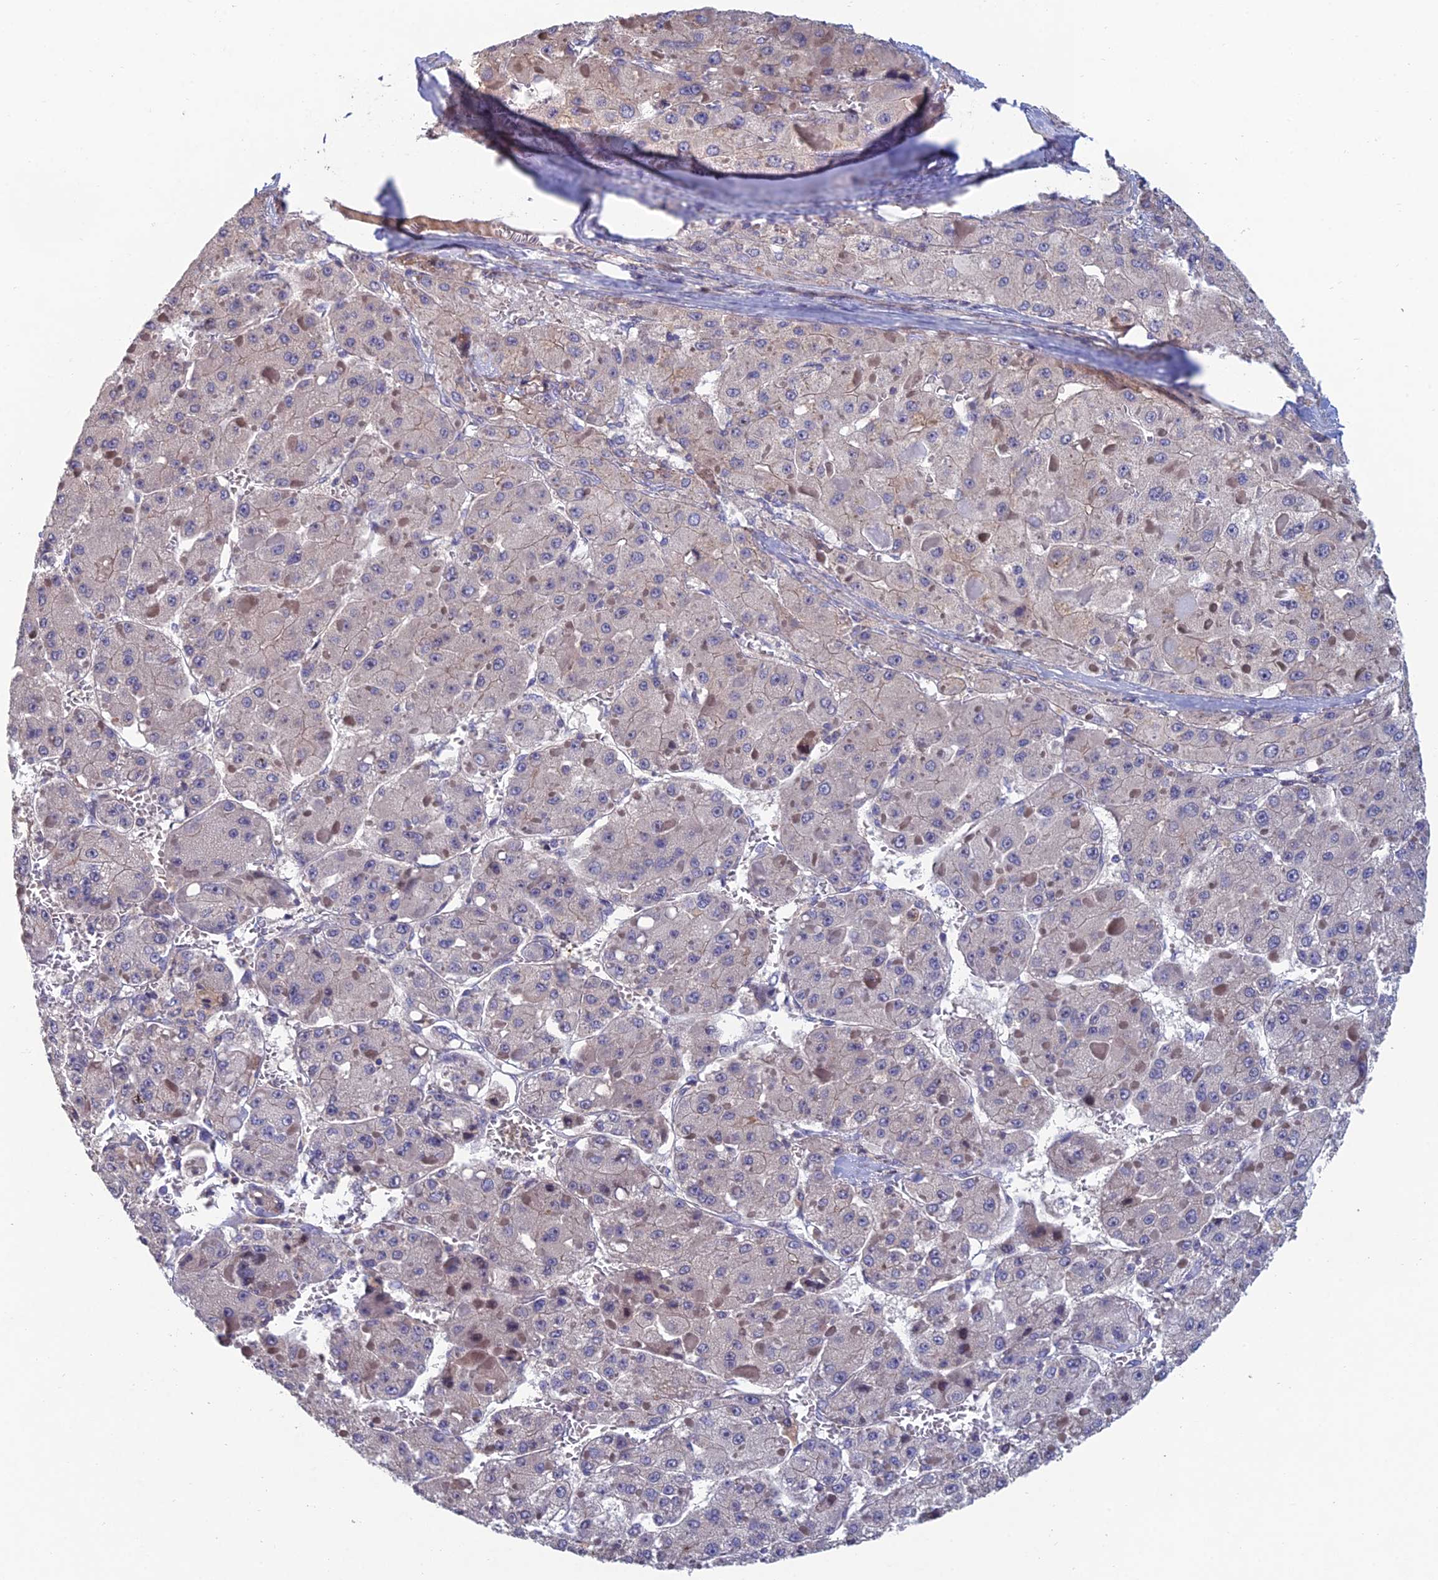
{"staining": {"intensity": "negative", "quantity": "none", "location": "none"}, "tissue": "liver cancer", "cell_type": "Tumor cells", "image_type": "cancer", "snomed": [{"axis": "morphology", "description": "Carcinoma, Hepatocellular, NOS"}, {"axis": "topography", "description": "Liver"}], "caption": "Immunohistochemistry (IHC) micrograph of hepatocellular carcinoma (liver) stained for a protein (brown), which reveals no staining in tumor cells. (Stains: DAB immunohistochemistry (IHC) with hematoxylin counter stain, Microscopy: brightfield microscopy at high magnification).", "gene": "USP37", "patient": {"sex": "female", "age": 73}}